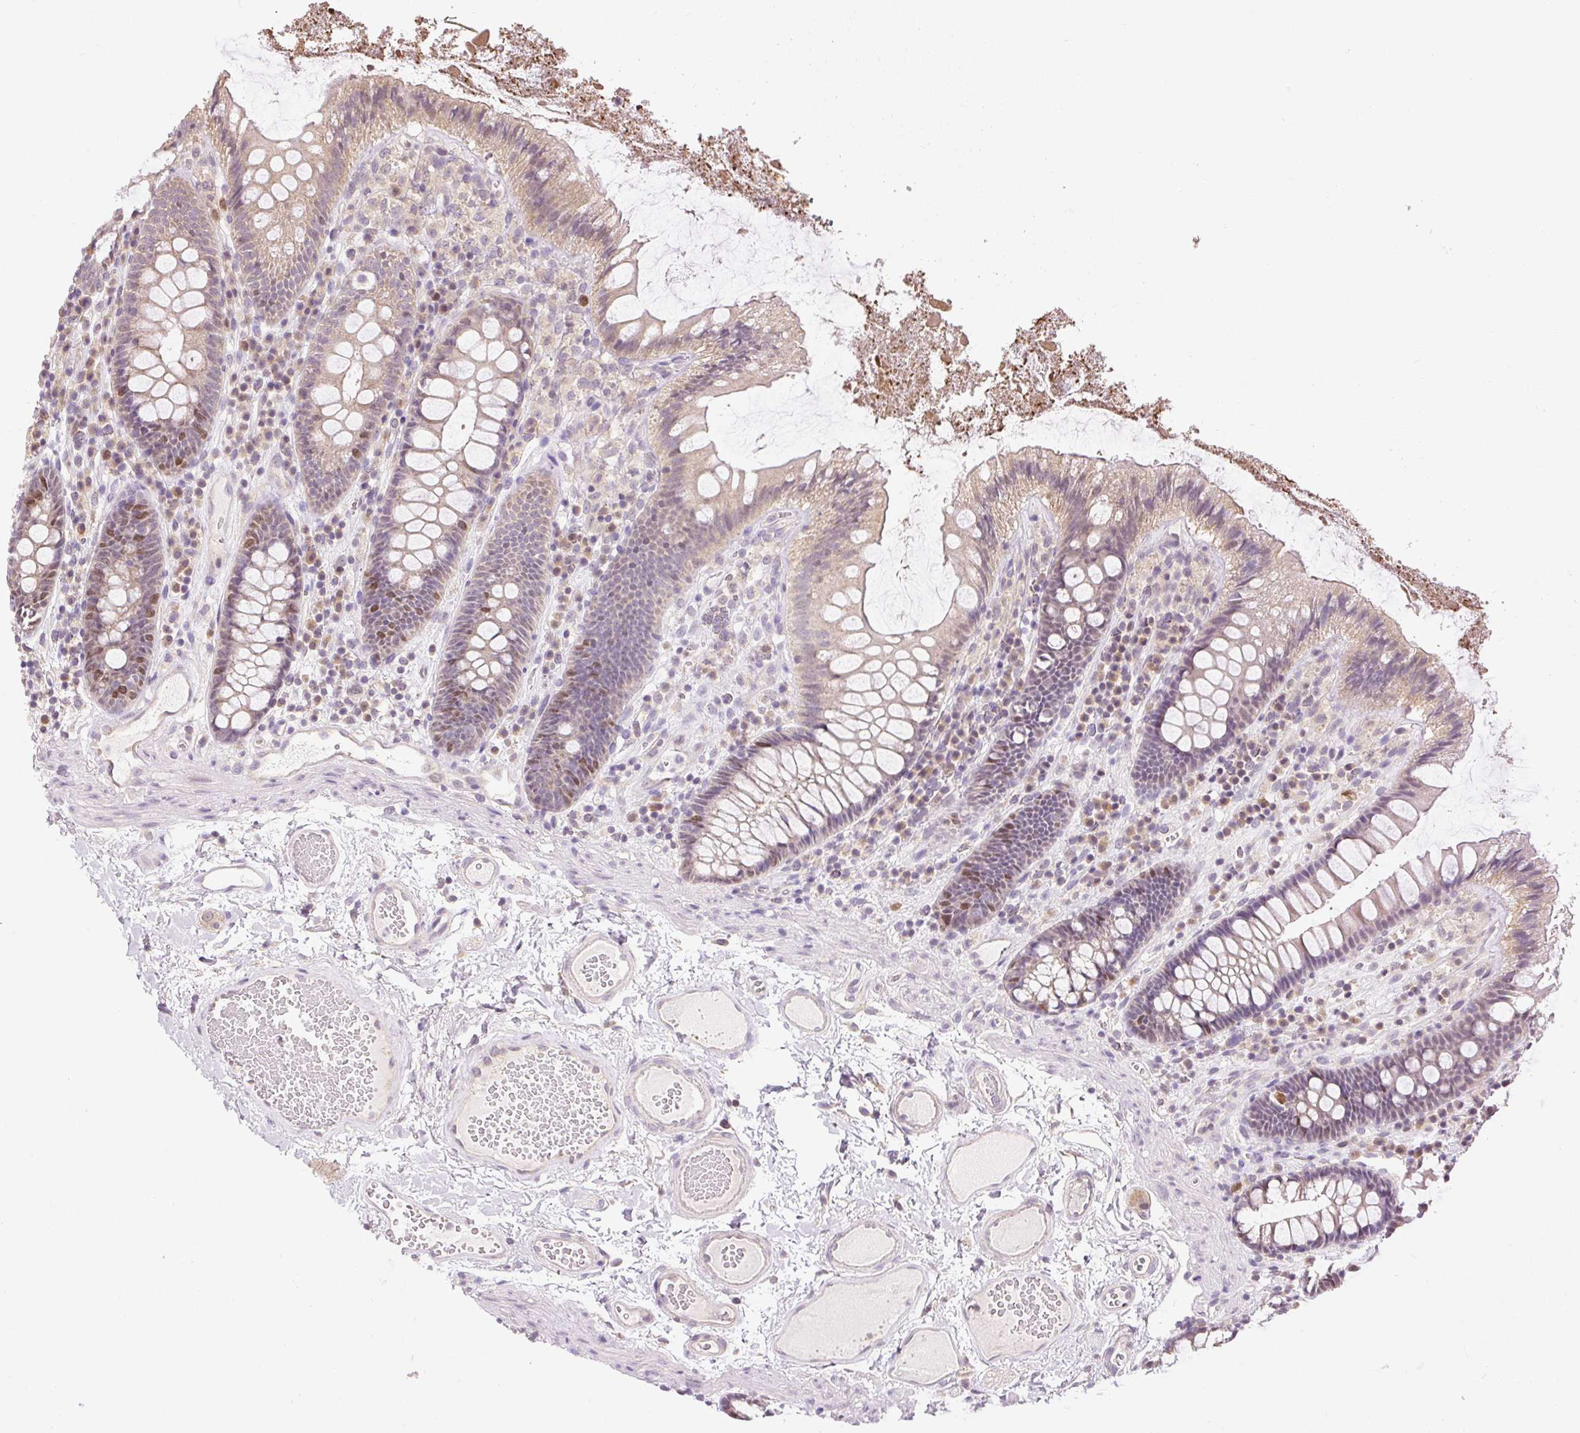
{"staining": {"intensity": "negative", "quantity": "none", "location": "none"}, "tissue": "colon", "cell_type": "Endothelial cells", "image_type": "normal", "snomed": [{"axis": "morphology", "description": "Normal tissue, NOS"}, {"axis": "topography", "description": "Colon"}], "caption": "There is no significant staining in endothelial cells of colon. Brightfield microscopy of immunohistochemistry stained with DAB (brown) and hematoxylin (blue), captured at high magnification.", "gene": "RACGAP1", "patient": {"sex": "male", "age": 84}}